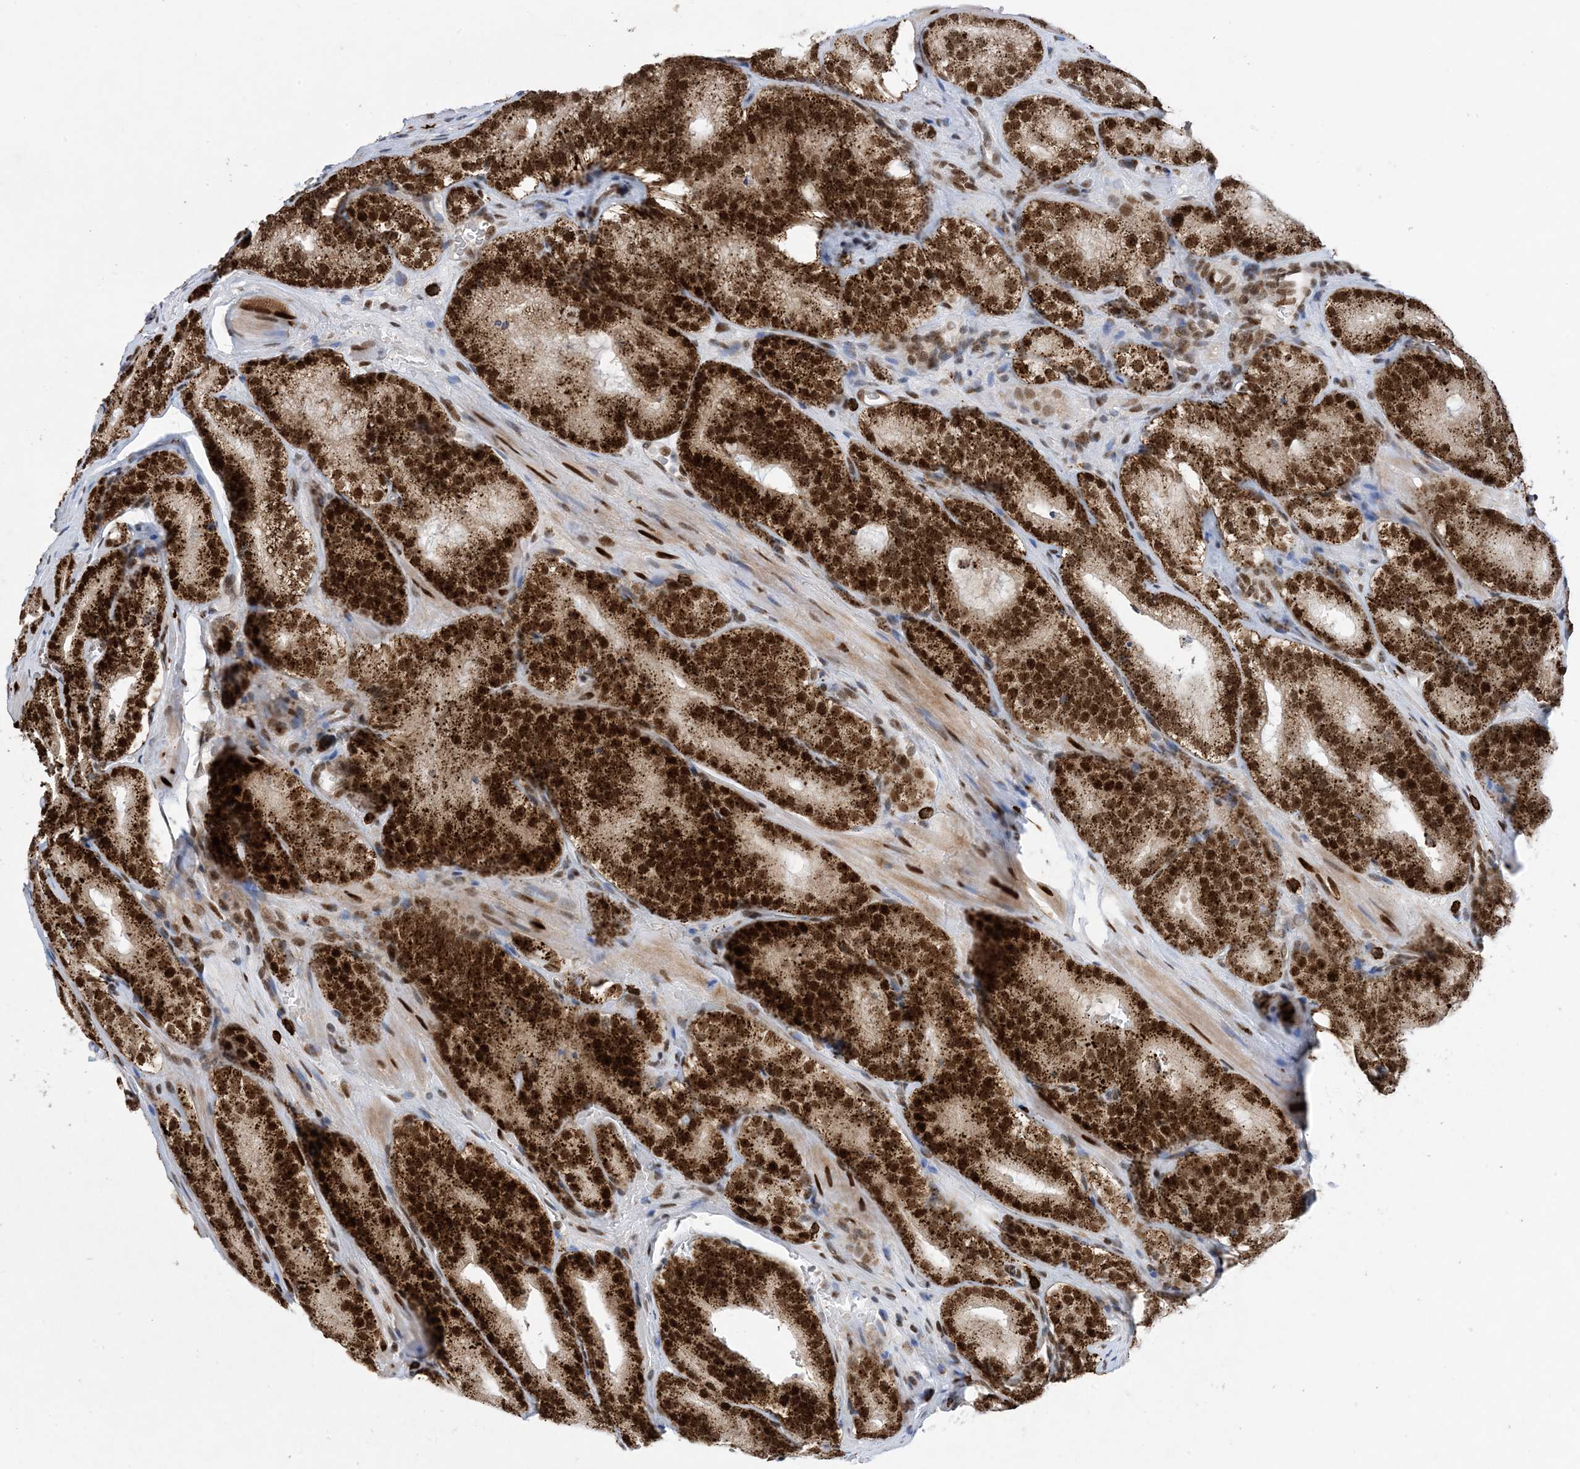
{"staining": {"intensity": "strong", "quantity": ">75%", "location": "nuclear"}, "tissue": "prostate cancer", "cell_type": "Tumor cells", "image_type": "cancer", "snomed": [{"axis": "morphology", "description": "Adenocarcinoma, High grade"}, {"axis": "topography", "description": "Prostate"}], "caption": "This histopathology image exhibits immunohistochemistry (IHC) staining of human prostate high-grade adenocarcinoma, with high strong nuclear staining in about >75% of tumor cells.", "gene": "TSPYL1", "patient": {"sex": "male", "age": 57}}